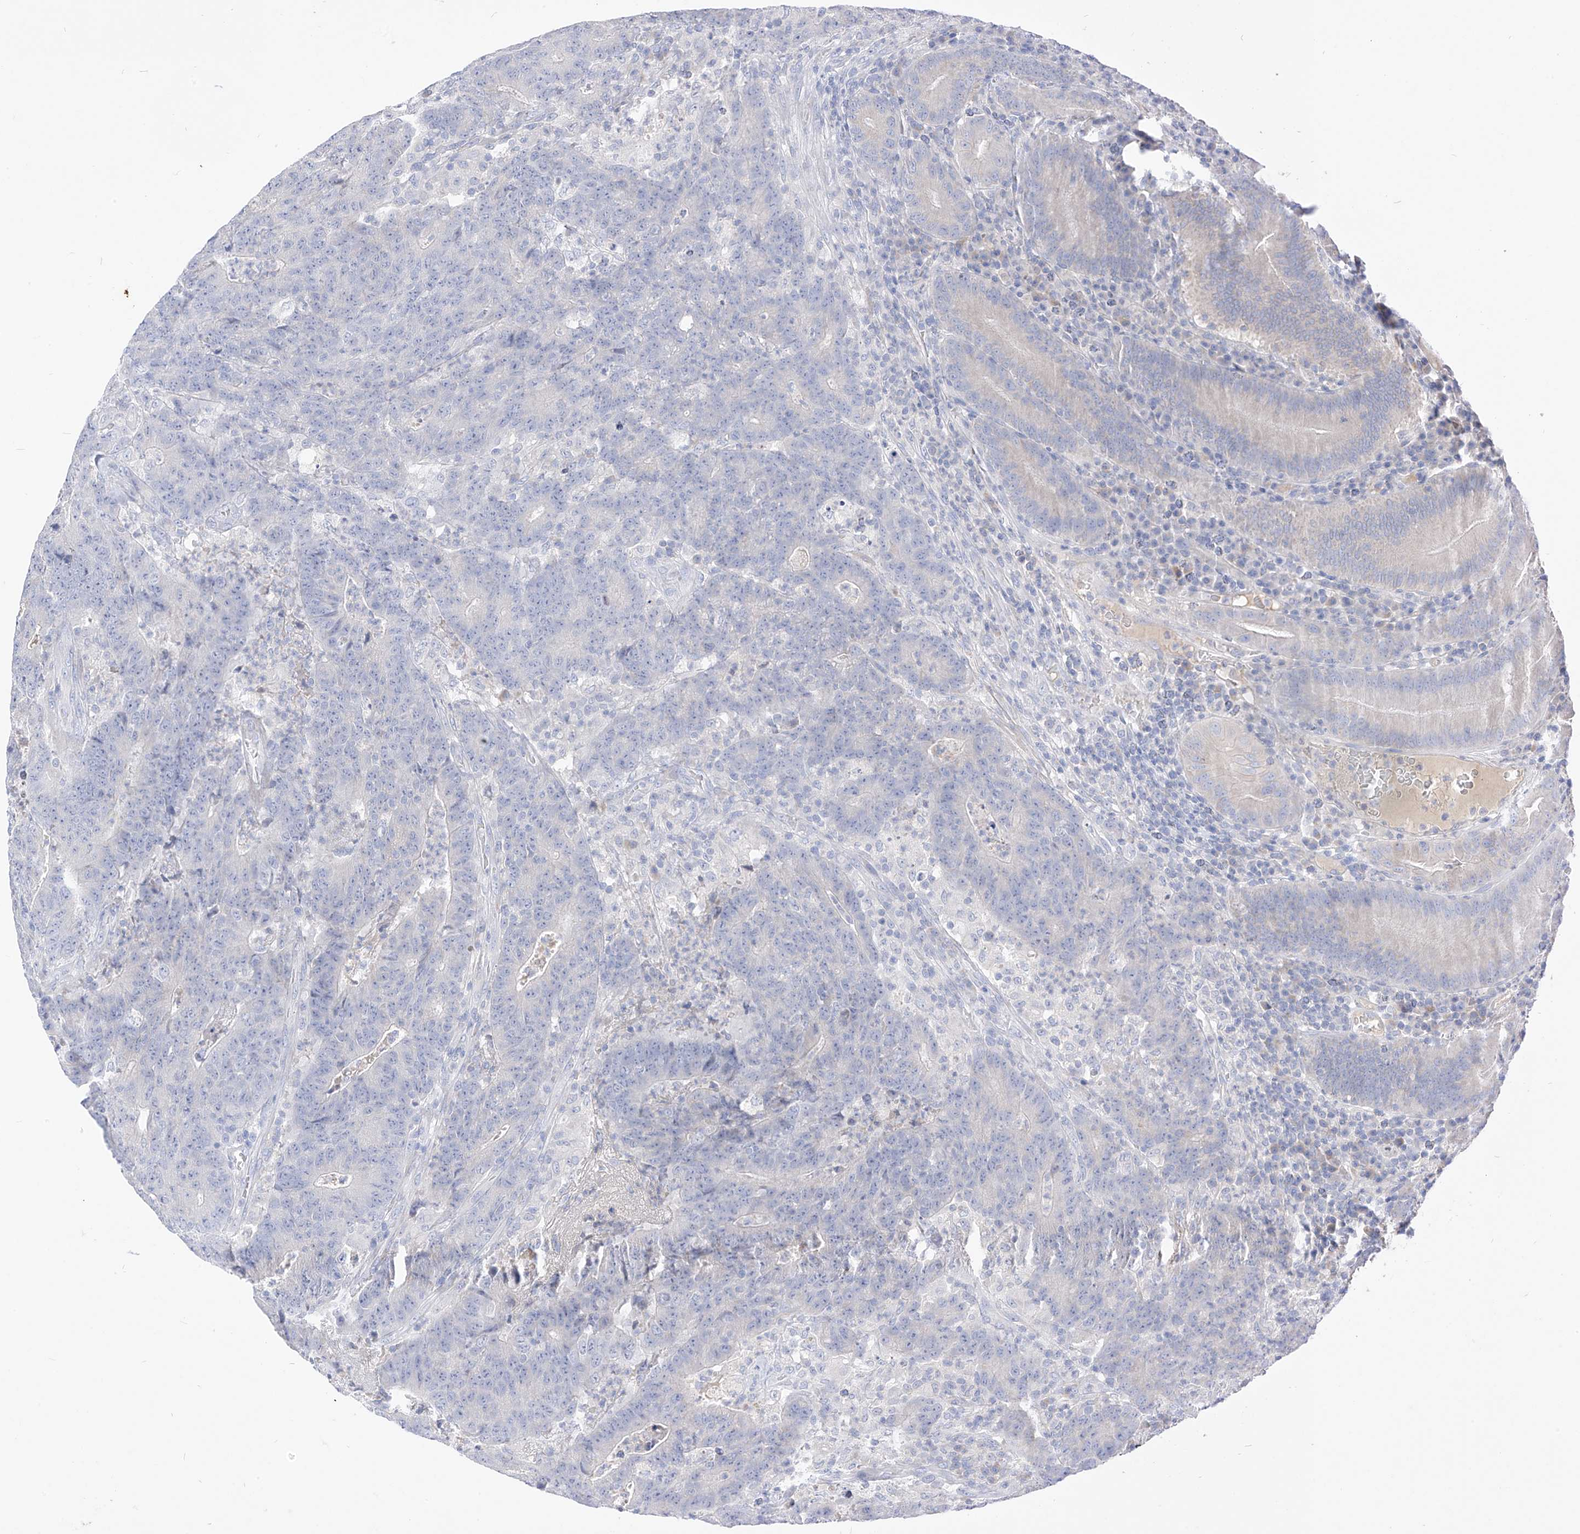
{"staining": {"intensity": "negative", "quantity": "none", "location": "none"}, "tissue": "colorectal cancer", "cell_type": "Tumor cells", "image_type": "cancer", "snomed": [{"axis": "morphology", "description": "Normal tissue, NOS"}, {"axis": "morphology", "description": "Adenocarcinoma, NOS"}, {"axis": "topography", "description": "Colon"}], "caption": "This is an IHC image of human colorectal cancer (adenocarcinoma). There is no expression in tumor cells.", "gene": "RASA2", "patient": {"sex": "female", "age": 75}}